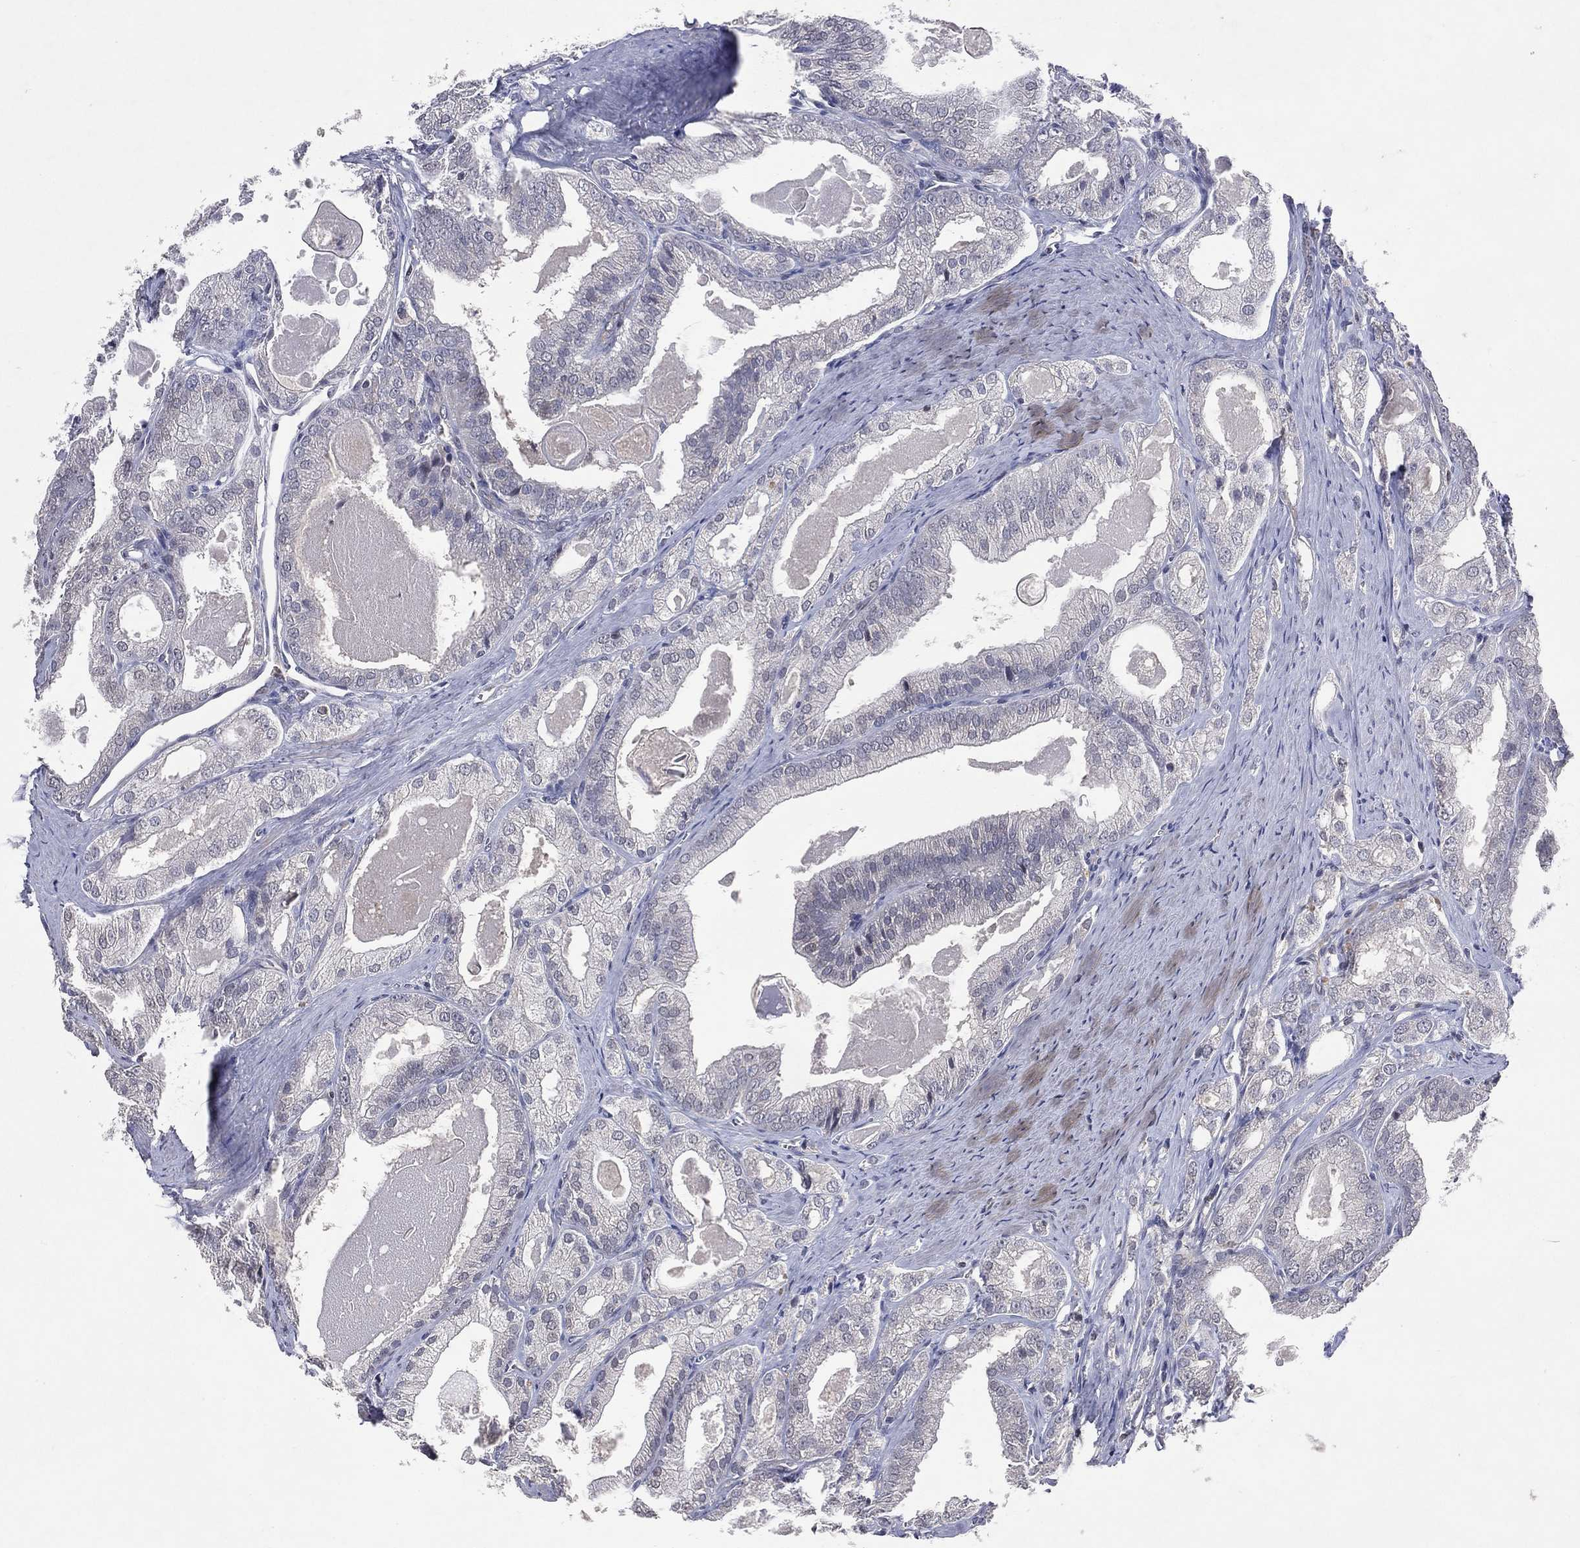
{"staining": {"intensity": "negative", "quantity": "none", "location": "none"}, "tissue": "prostate cancer", "cell_type": "Tumor cells", "image_type": "cancer", "snomed": [{"axis": "morphology", "description": "Adenocarcinoma, NOS"}, {"axis": "morphology", "description": "Adenocarcinoma, High grade"}, {"axis": "topography", "description": "Prostate"}], "caption": "IHC image of human prostate cancer (adenocarcinoma (high-grade)) stained for a protein (brown), which demonstrates no staining in tumor cells.", "gene": "DNAH7", "patient": {"sex": "male", "age": 70}}